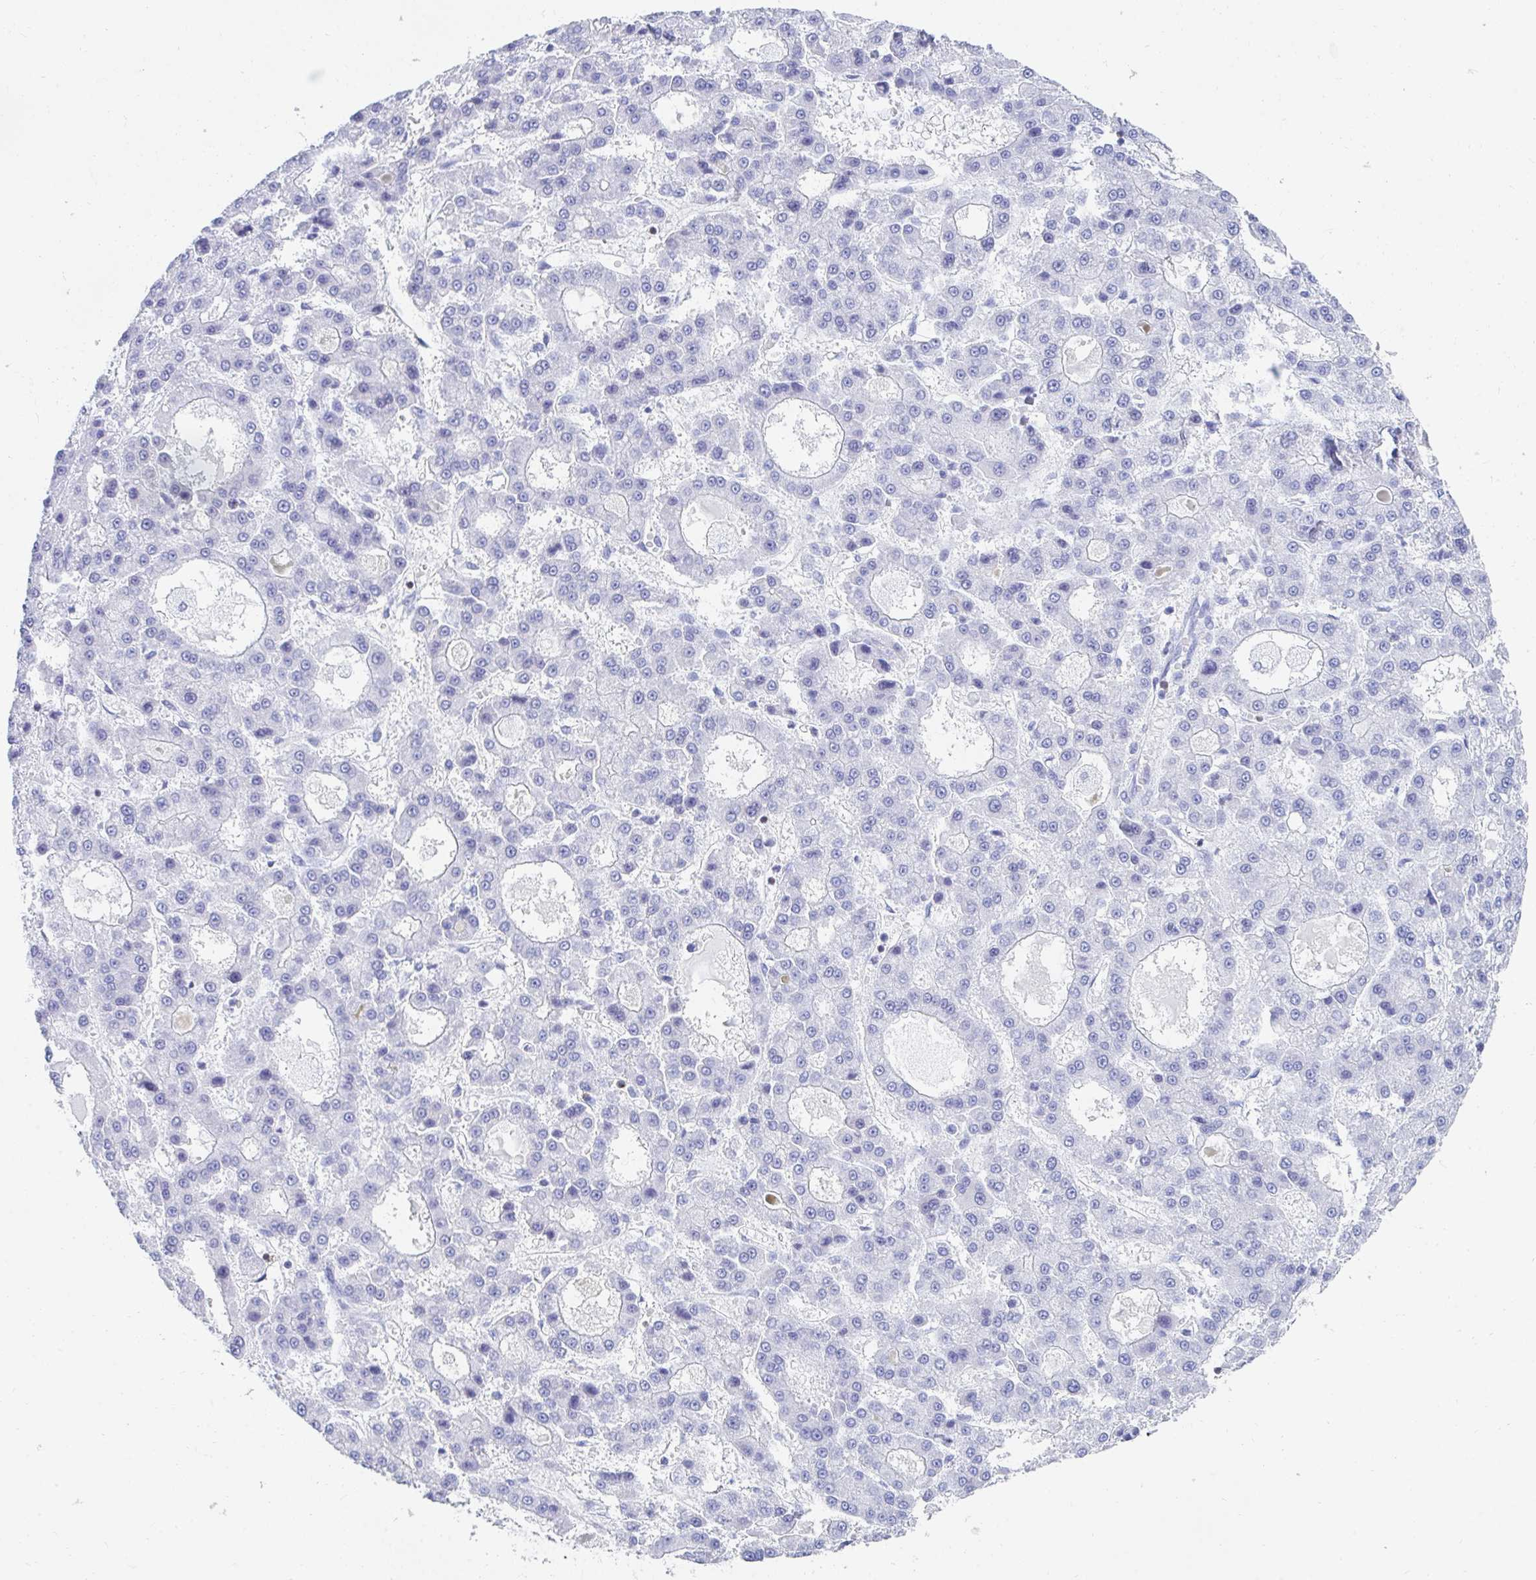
{"staining": {"intensity": "negative", "quantity": "none", "location": "none"}, "tissue": "liver cancer", "cell_type": "Tumor cells", "image_type": "cancer", "snomed": [{"axis": "morphology", "description": "Carcinoma, Hepatocellular, NOS"}, {"axis": "topography", "description": "Liver"}], "caption": "DAB (3,3'-diaminobenzidine) immunohistochemical staining of human liver hepatocellular carcinoma demonstrates no significant expression in tumor cells.", "gene": "CD7", "patient": {"sex": "male", "age": 70}}